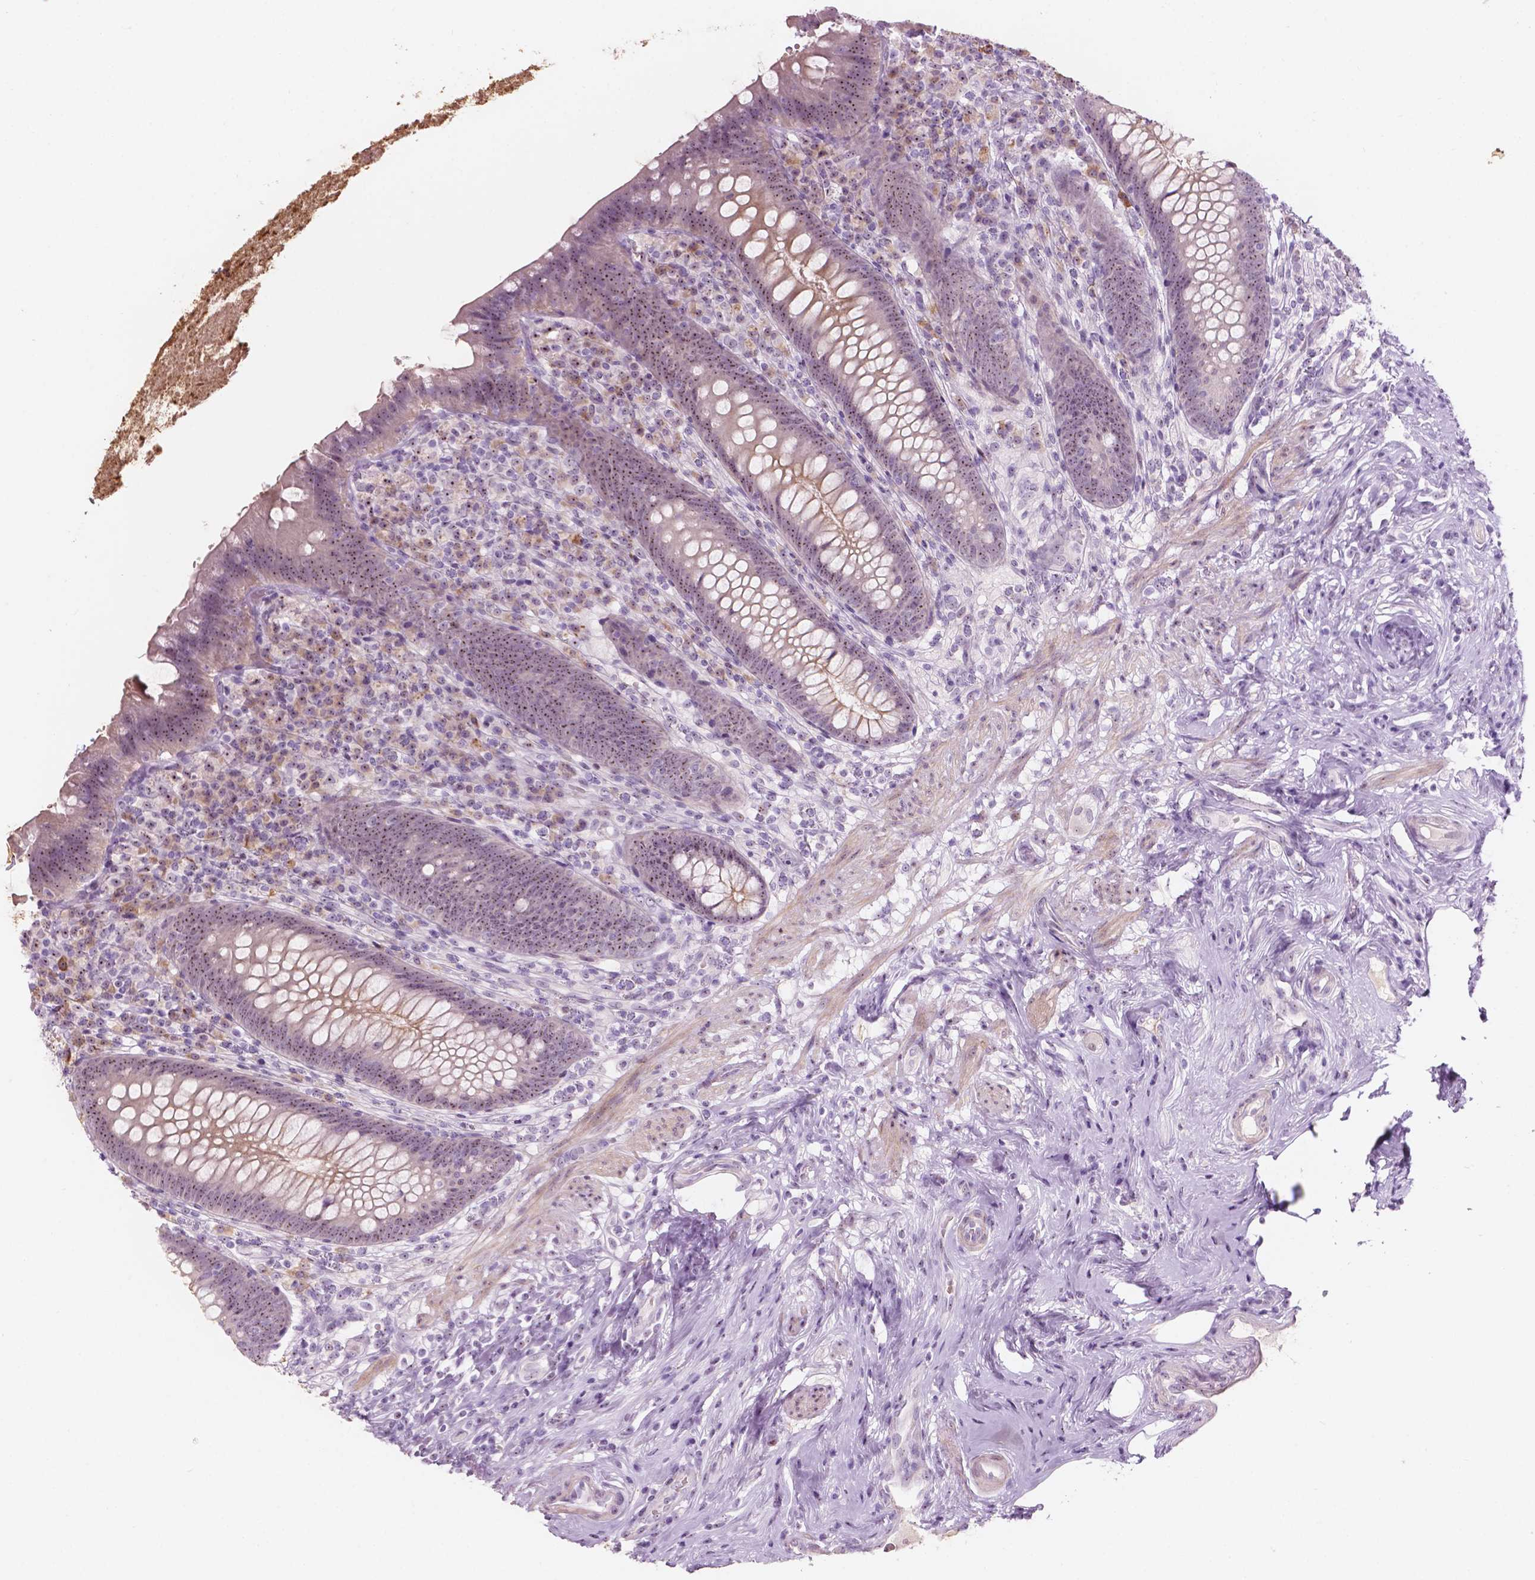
{"staining": {"intensity": "moderate", "quantity": "25%-75%", "location": "nuclear"}, "tissue": "appendix", "cell_type": "Glandular cells", "image_type": "normal", "snomed": [{"axis": "morphology", "description": "Normal tissue, NOS"}, {"axis": "topography", "description": "Appendix"}], "caption": "IHC of benign human appendix demonstrates medium levels of moderate nuclear staining in about 25%-75% of glandular cells. The staining was performed using DAB (3,3'-diaminobenzidine), with brown indicating positive protein expression. Nuclei are stained blue with hematoxylin.", "gene": "ZNF853", "patient": {"sex": "male", "age": 47}}